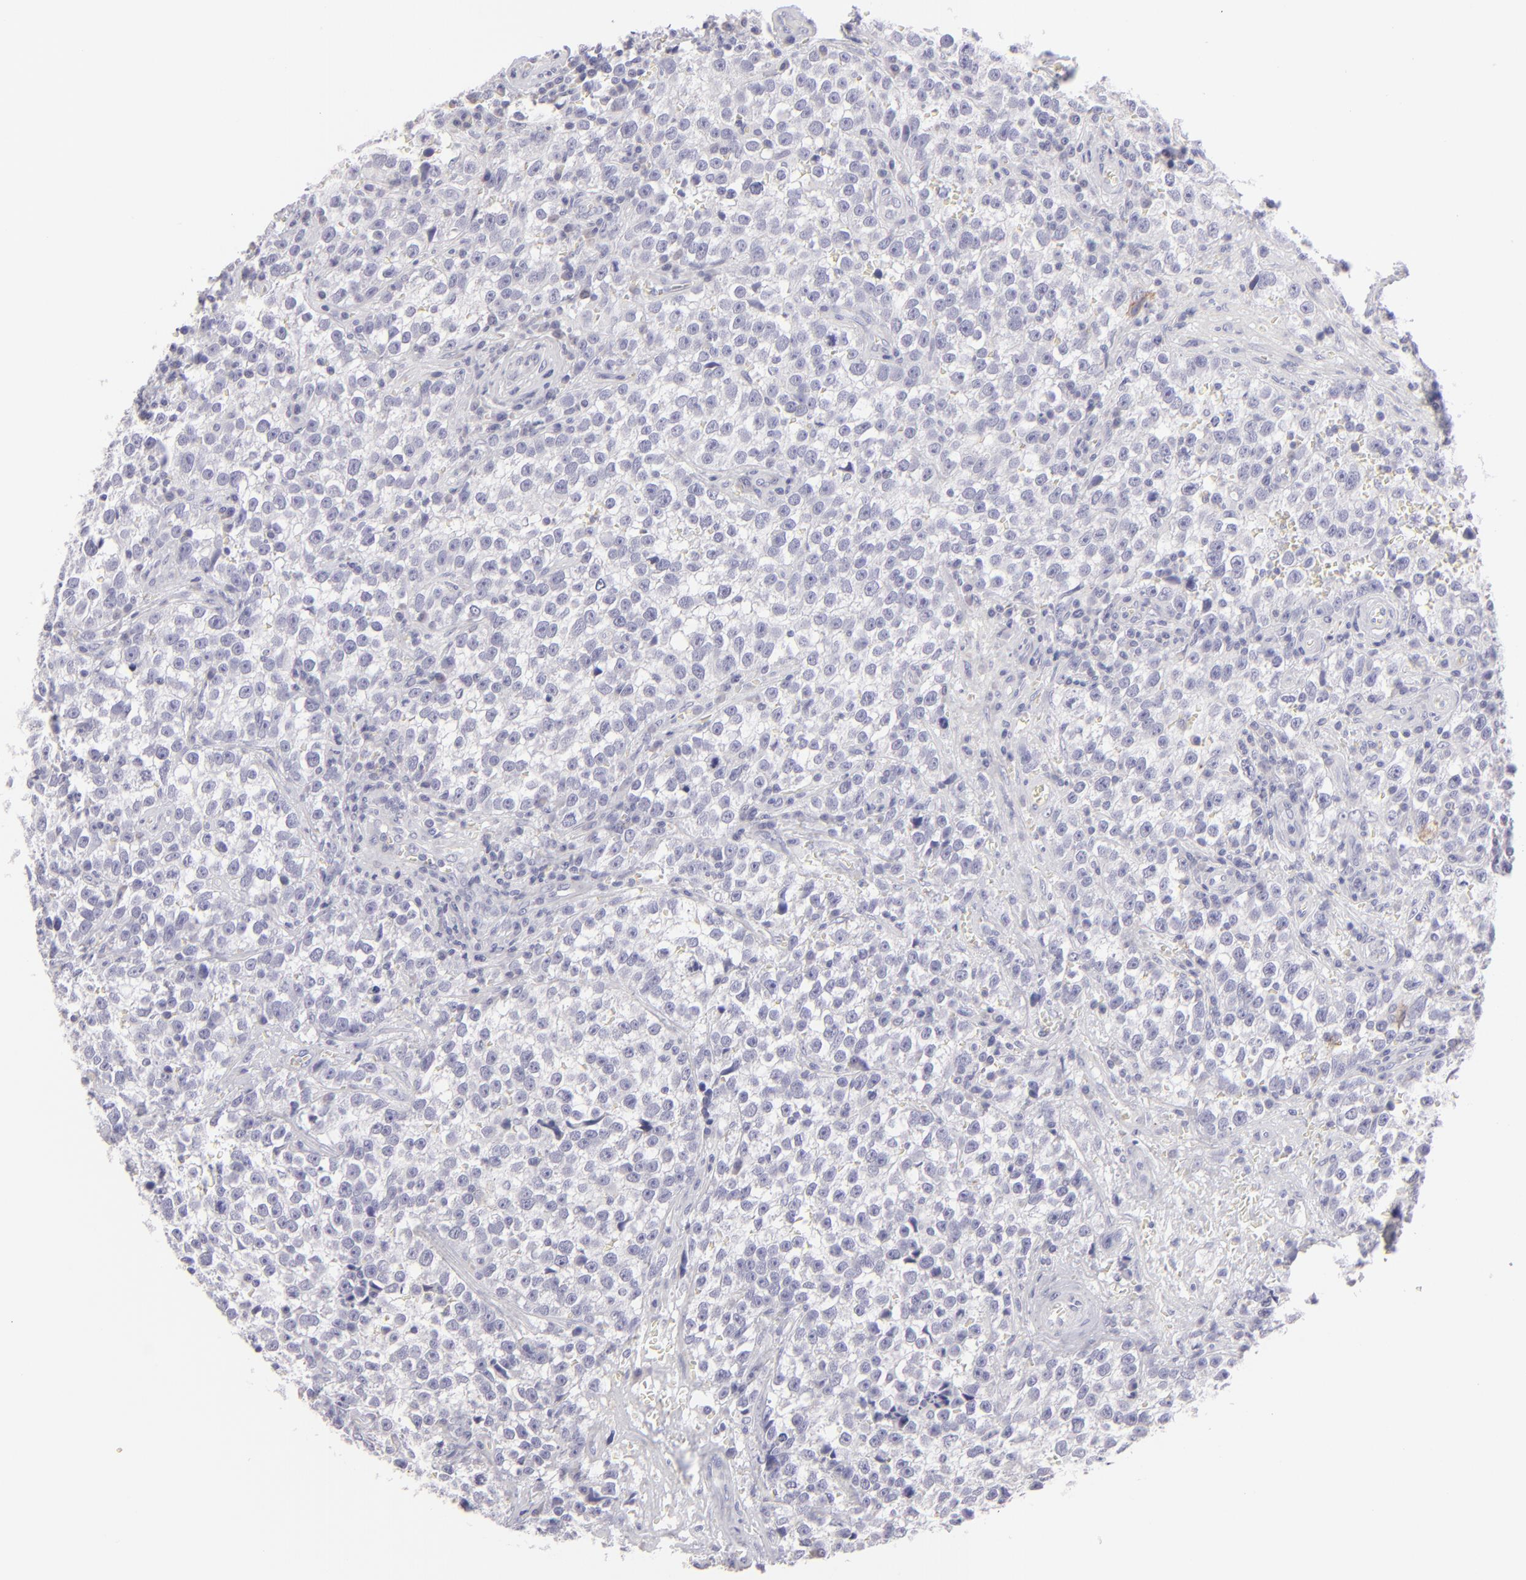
{"staining": {"intensity": "negative", "quantity": "none", "location": "none"}, "tissue": "testis cancer", "cell_type": "Tumor cells", "image_type": "cancer", "snomed": [{"axis": "morphology", "description": "Seminoma, NOS"}, {"axis": "topography", "description": "Testis"}], "caption": "The image shows no staining of tumor cells in testis seminoma.", "gene": "CLDN4", "patient": {"sex": "male", "age": 38}}